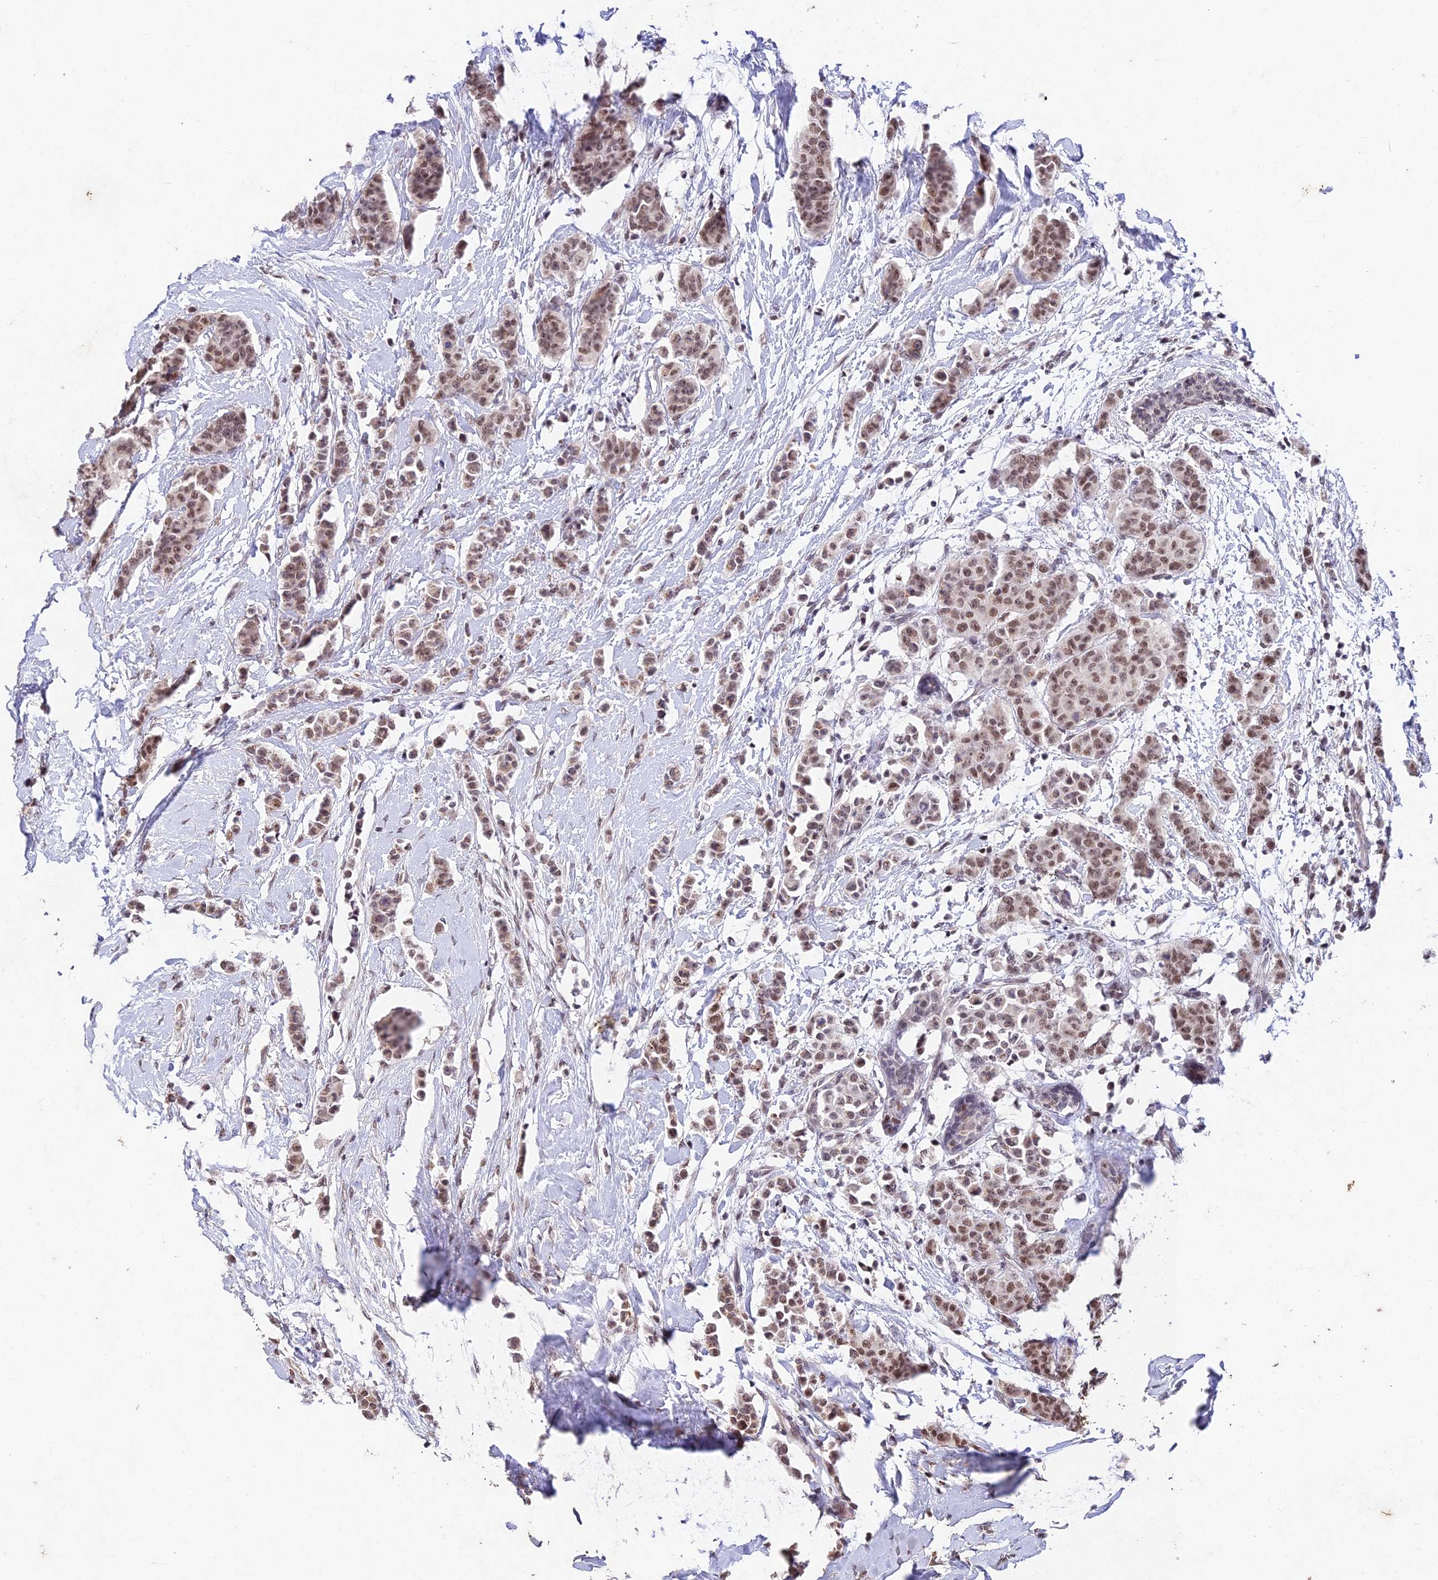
{"staining": {"intensity": "moderate", "quantity": ">75%", "location": "nuclear"}, "tissue": "breast cancer", "cell_type": "Tumor cells", "image_type": "cancer", "snomed": [{"axis": "morphology", "description": "Duct carcinoma"}, {"axis": "topography", "description": "Breast"}], "caption": "Immunohistochemical staining of breast cancer (invasive ductal carcinoma) exhibits medium levels of moderate nuclear staining in about >75% of tumor cells. (Stains: DAB (3,3'-diaminobenzidine) in brown, nuclei in blue, Microscopy: brightfield microscopy at high magnification).", "gene": "RAVER1", "patient": {"sex": "female", "age": 40}}